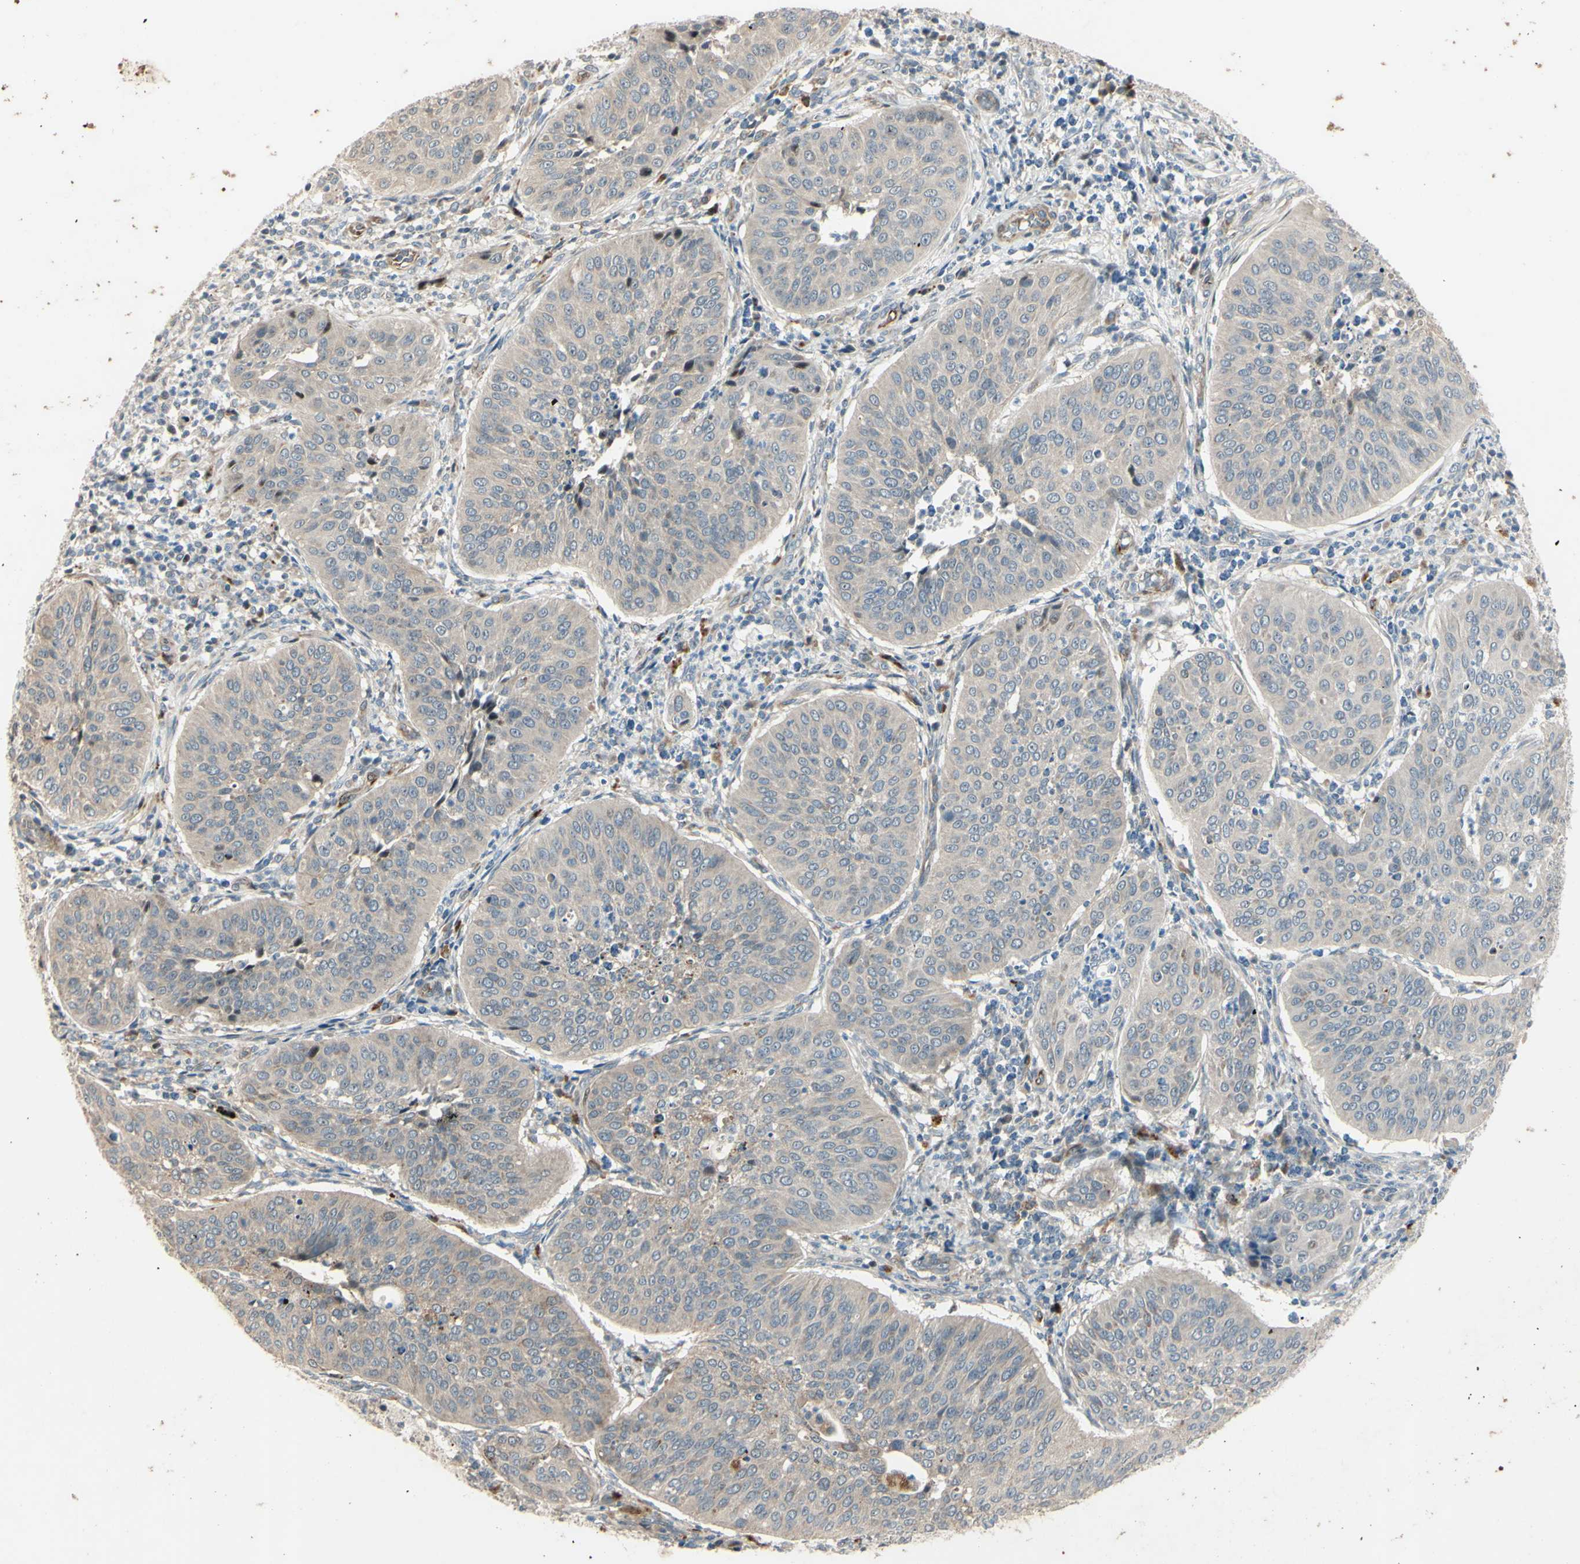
{"staining": {"intensity": "weak", "quantity": "<25%", "location": "cytoplasmic/membranous"}, "tissue": "cervical cancer", "cell_type": "Tumor cells", "image_type": "cancer", "snomed": [{"axis": "morphology", "description": "Normal tissue, NOS"}, {"axis": "morphology", "description": "Squamous cell carcinoma, NOS"}, {"axis": "topography", "description": "Cervix"}], "caption": "This image is of cervical squamous cell carcinoma stained with immunohistochemistry to label a protein in brown with the nuclei are counter-stained blue. There is no expression in tumor cells.", "gene": "NDFIP1", "patient": {"sex": "female", "age": 39}}